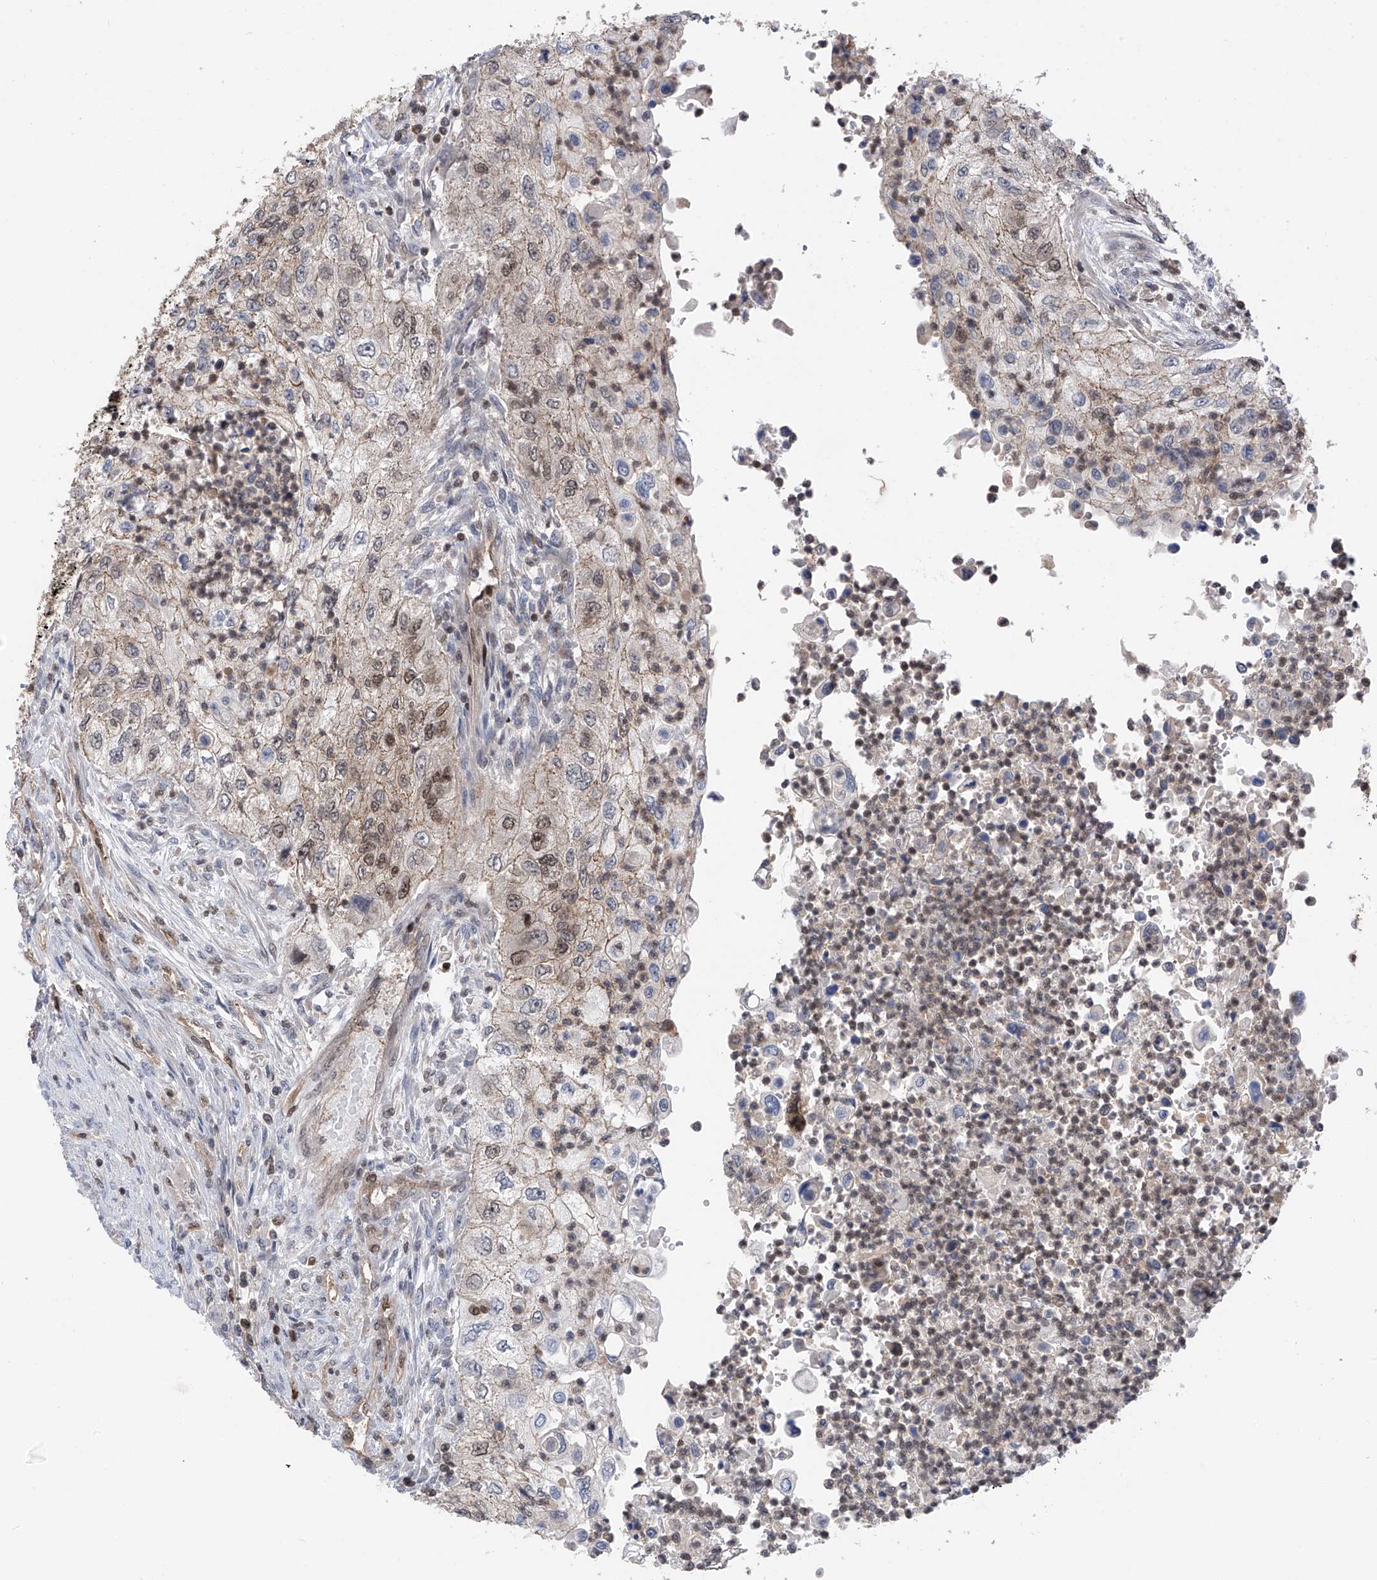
{"staining": {"intensity": "weak", "quantity": "<25%", "location": "nuclear"}, "tissue": "urothelial cancer", "cell_type": "Tumor cells", "image_type": "cancer", "snomed": [{"axis": "morphology", "description": "Urothelial carcinoma, High grade"}, {"axis": "topography", "description": "Urinary bladder"}], "caption": "Micrograph shows no significant protein staining in tumor cells of high-grade urothelial carcinoma. Brightfield microscopy of immunohistochemistry stained with DAB (brown) and hematoxylin (blue), captured at high magnification.", "gene": "DNAJC9", "patient": {"sex": "female", "age": 60}}